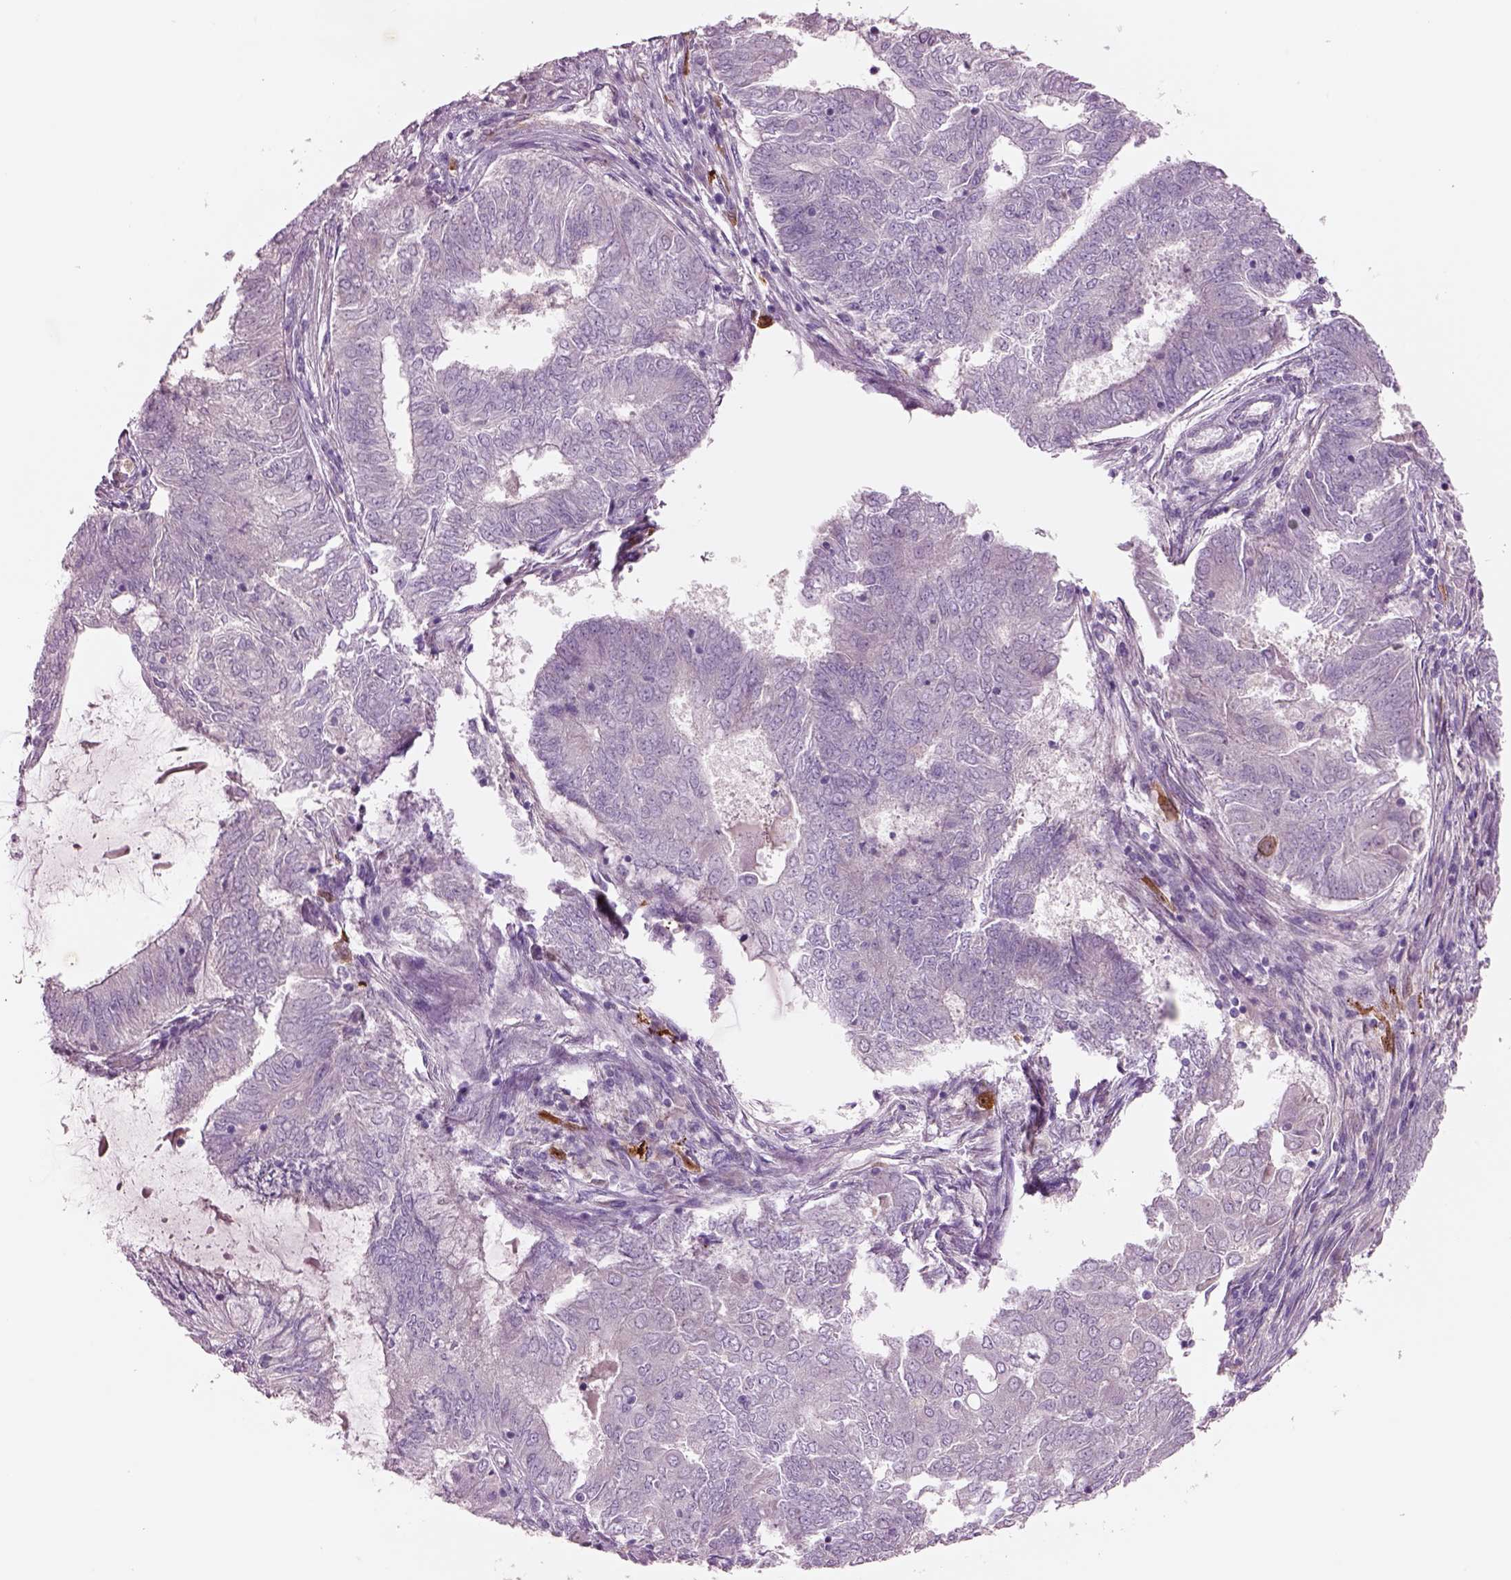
{"staining": {"intensity": "negative", "quantity": "none", "location": "none"}, "tissue": "endometrial cancer", "cell_type": "Tumor cells", "image_type": "cancer", "snomed": [{"axis": "morphology", "description": "Adenocarcinoma, NOS"}, {"axis": "topography", "description": "Endometrium"}], "caption": "Human endometrial adenocarcinoma stained for a protein using immunohistochemistry (IHC) exhibits no positivity in tumor cells.", "gene": "PLPP7", "patient": {"sex": "female", "age": 62}}